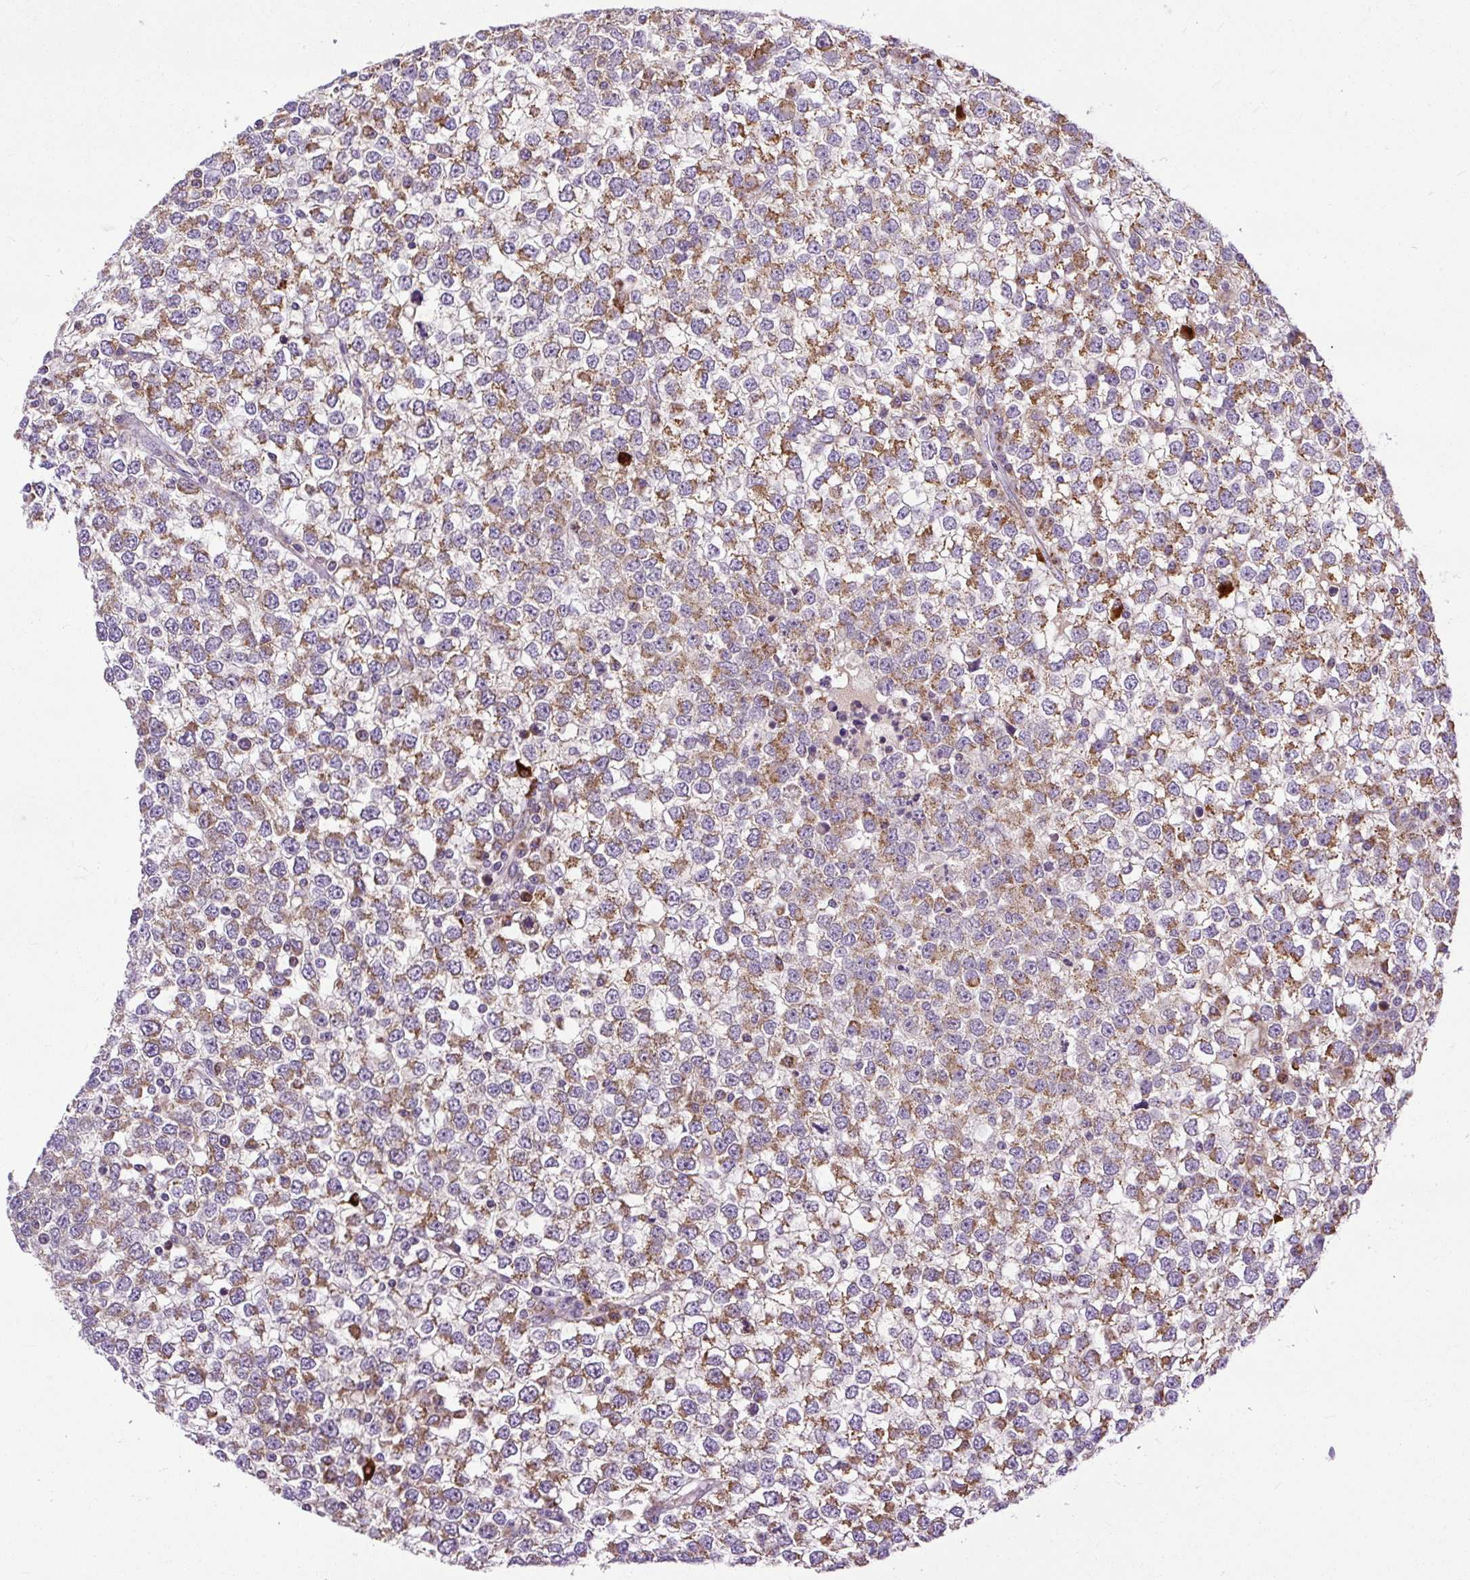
{"staining": {"intensity": "moderate", "quantity": ">75%", "location": "cytoplasmic/membranous"}, "tissue": "testis cancer", "cell_type": "Tumor cells", "image_type": "cancer", "snomed": [{"axis": "morphology", "description": "Seminoma, NOS"}, {"axis": "topography", "description": "Testis"}], "caption": "Testis cancer stained with a brown dye displays moderate cytoplasmic/membranous positive positivity in approximately >75% of tumor cells.", "gene": "TM2D3", "patient": {"sex": "male", "age": 65}}